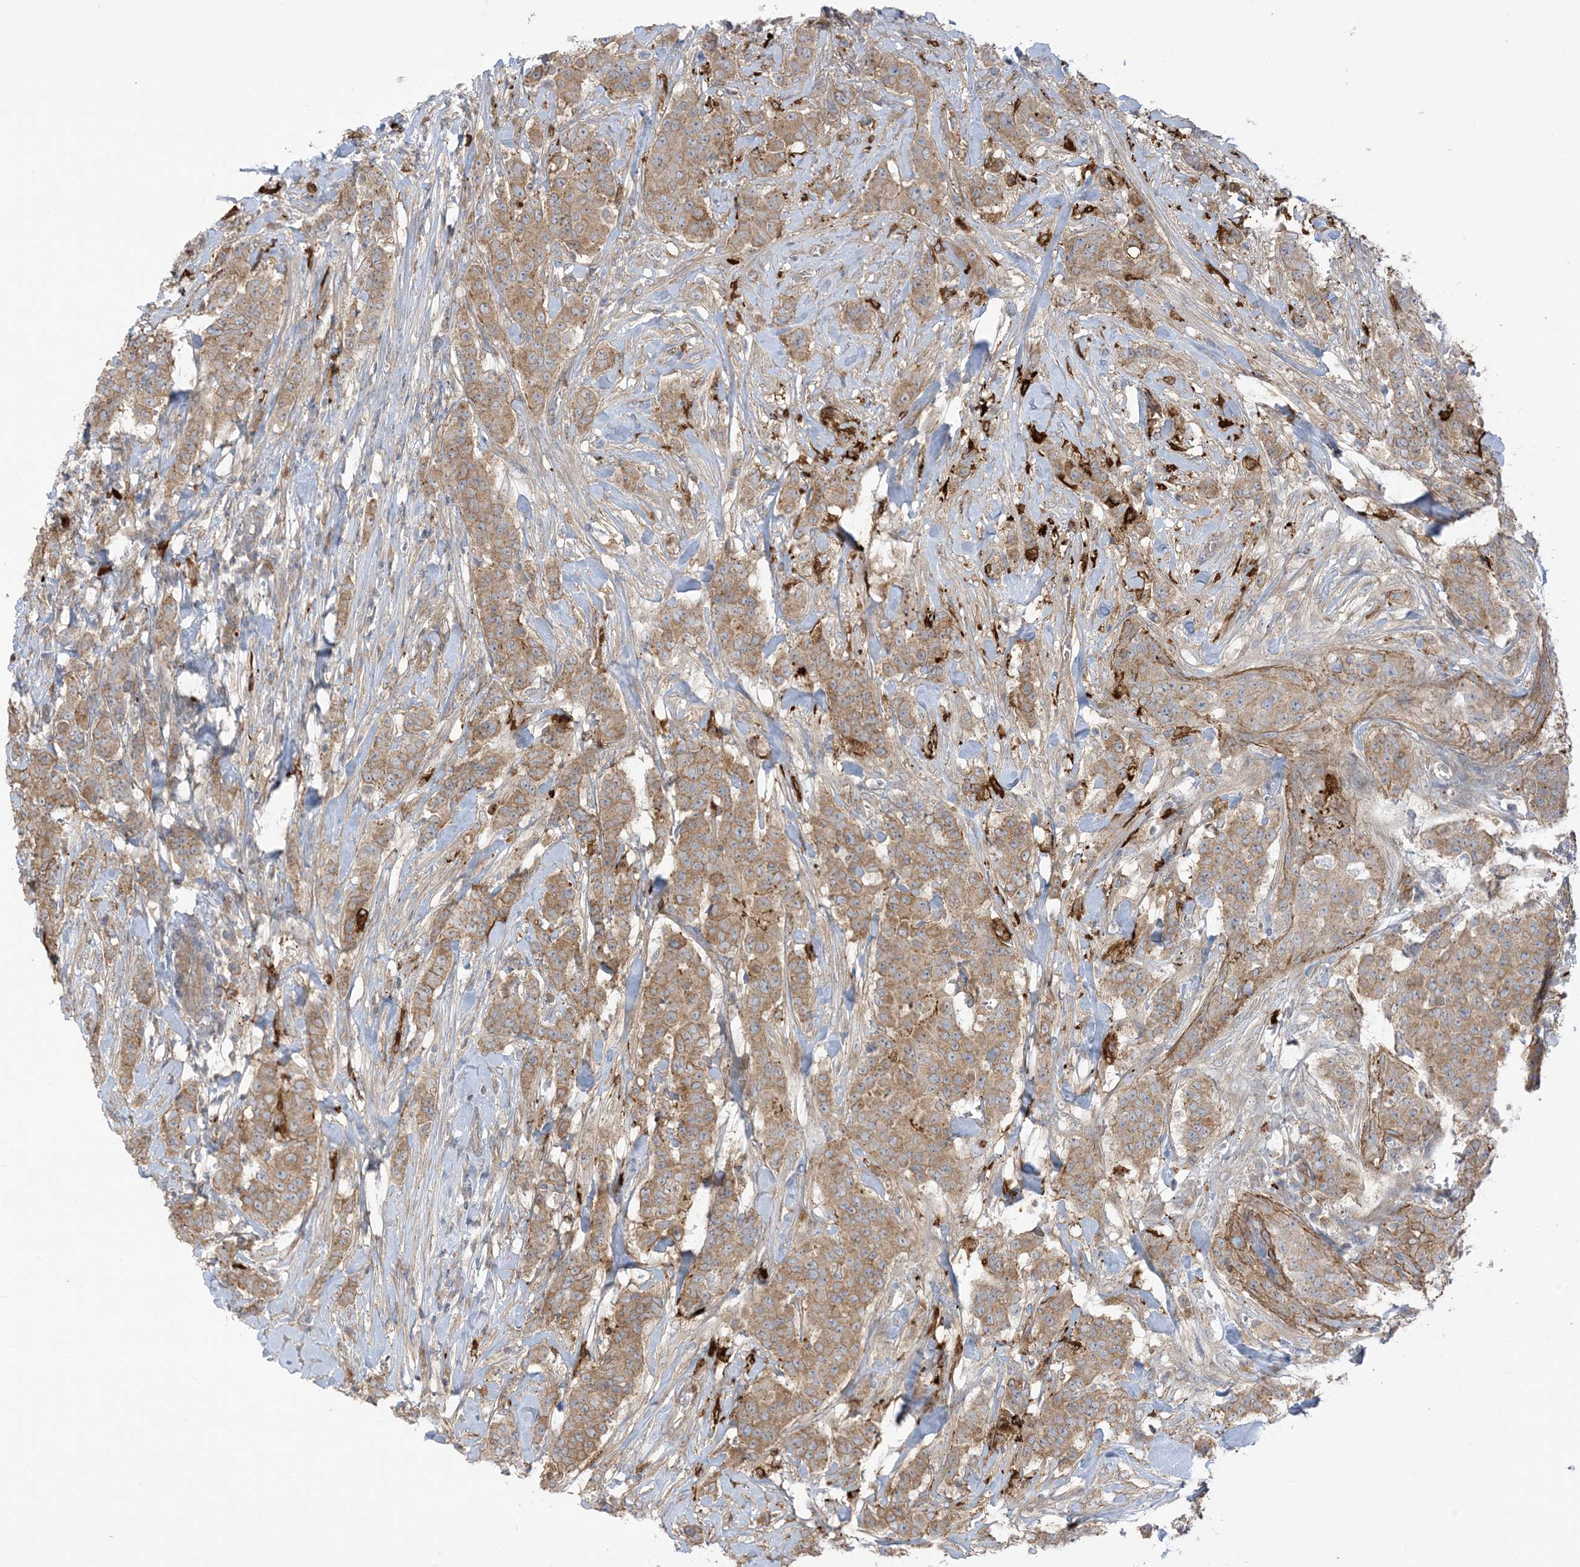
{"staining": {"intensity": "moderate", "quantity": ">75%", "location": "cytoplasmic/membranous"}, "tissue": "breast cancer", "cell_type": "Tumor cells", "image_type": "cancer", "snomed": [{"axis": "morphology", "description": "Duct carcinoma"}, {"axis": "topography", "description": "Breast"}], "caption": "Immunohistochemistry (IHC) (DAB) staining of human infiltrating ductal carcinoma (breast) demonstrates moderate cytoplasmic/membranous protein expression in approximately >75% of tumor cells. Nuclei are stained in blue.", "gene": "ICMT", "patient": {"sex": "female", "age": 40}}